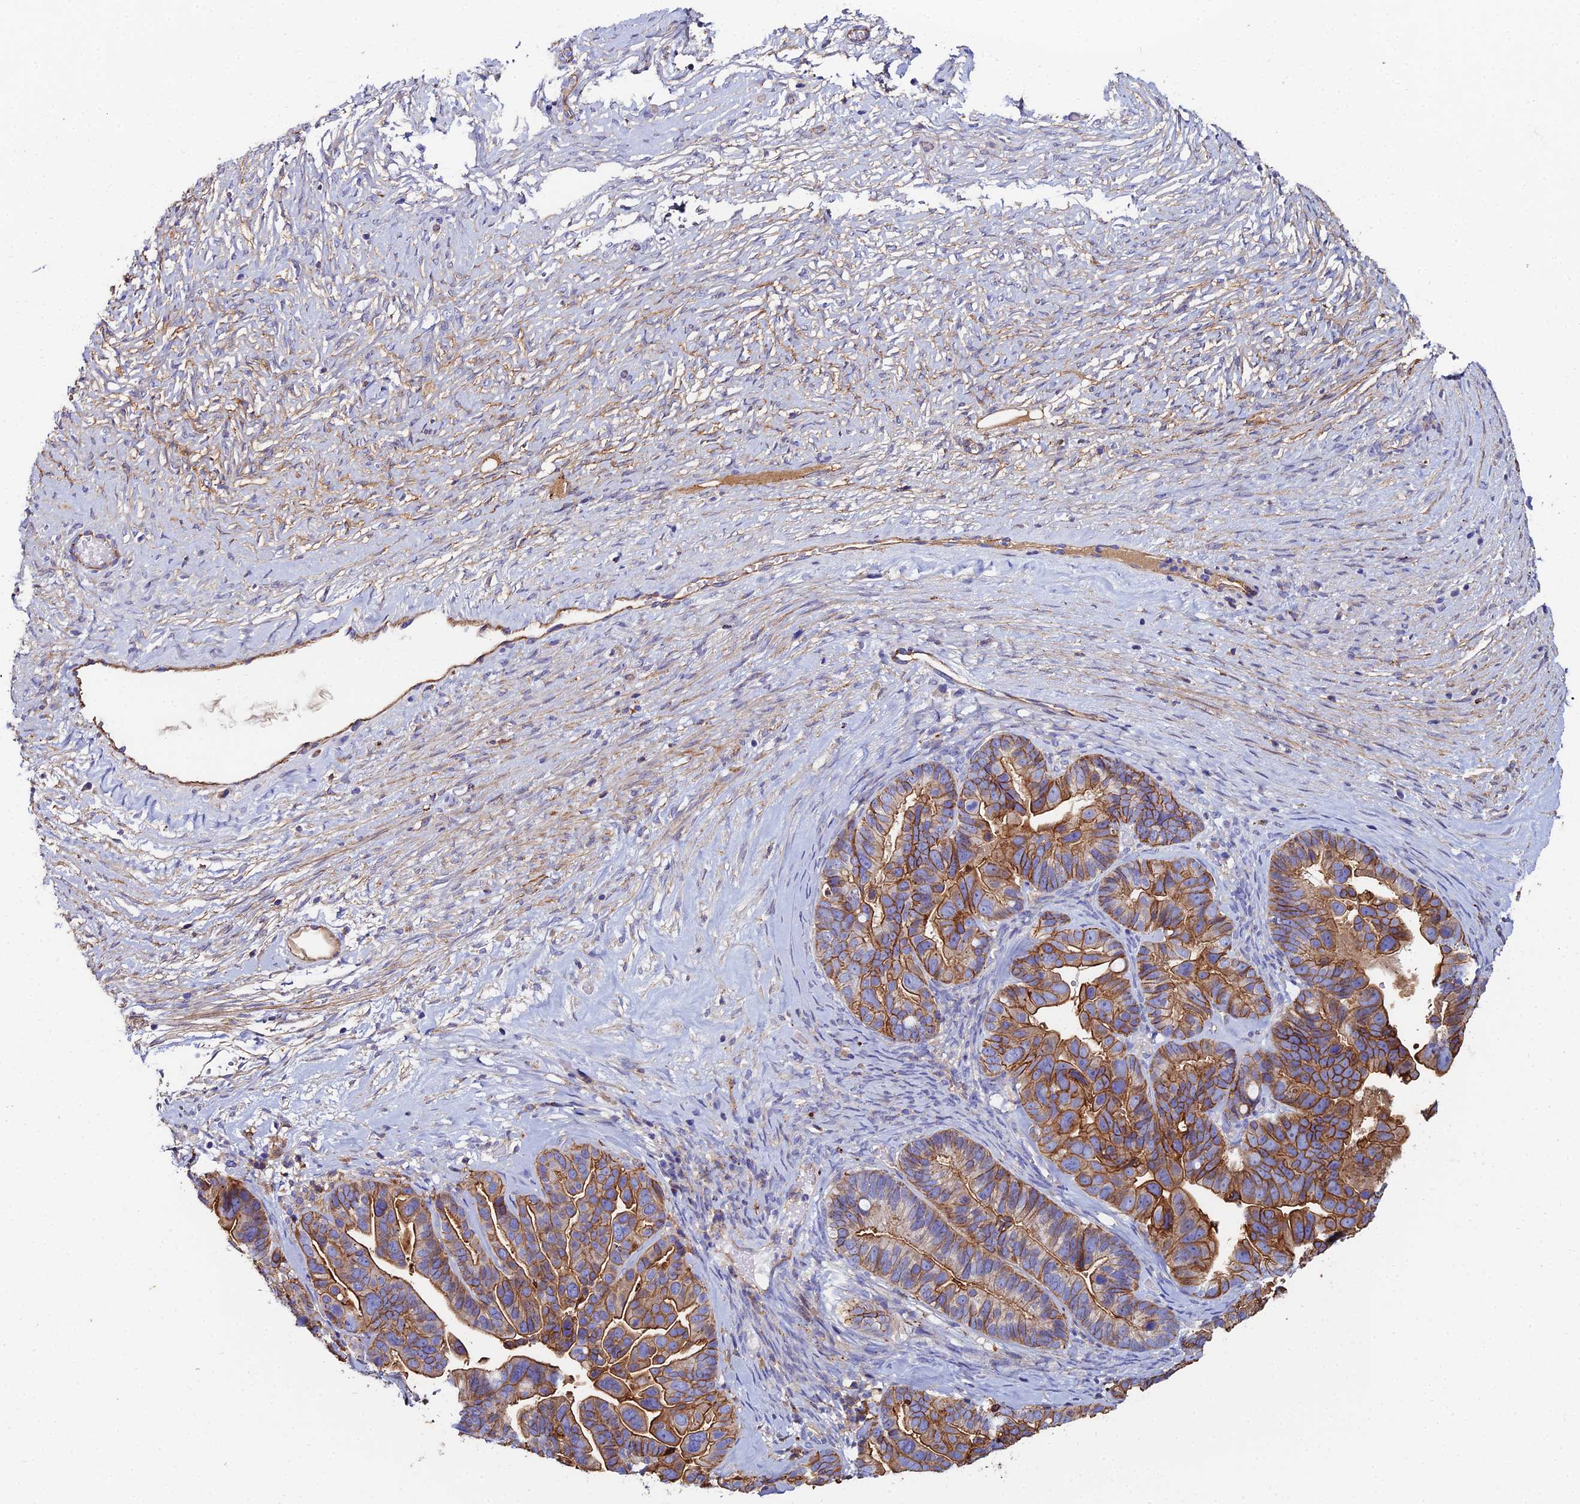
{"staining": {"intensity": "moderate", "quantity": ">75%", "location": "cytoplasmic/membranous"}, "tissue": "ovarian cancer", "cell_type": "Tumor cells", "image_type": "cancer", "snomed": [{"axis": "morphology", "description": "Cystadenocarcinoma, serous, NOS"}, {"axis": "topography", "description": "Ovary"}], "caption": "Moderate cytoplasmic/membranous expression for a protein is appreciated in approximately >75% of tumor cells of ovarian cancer (serous cystadenocarcinoma) using IHC.", "gene": "C6", "patient": {"sex": "female", "age": 56}}